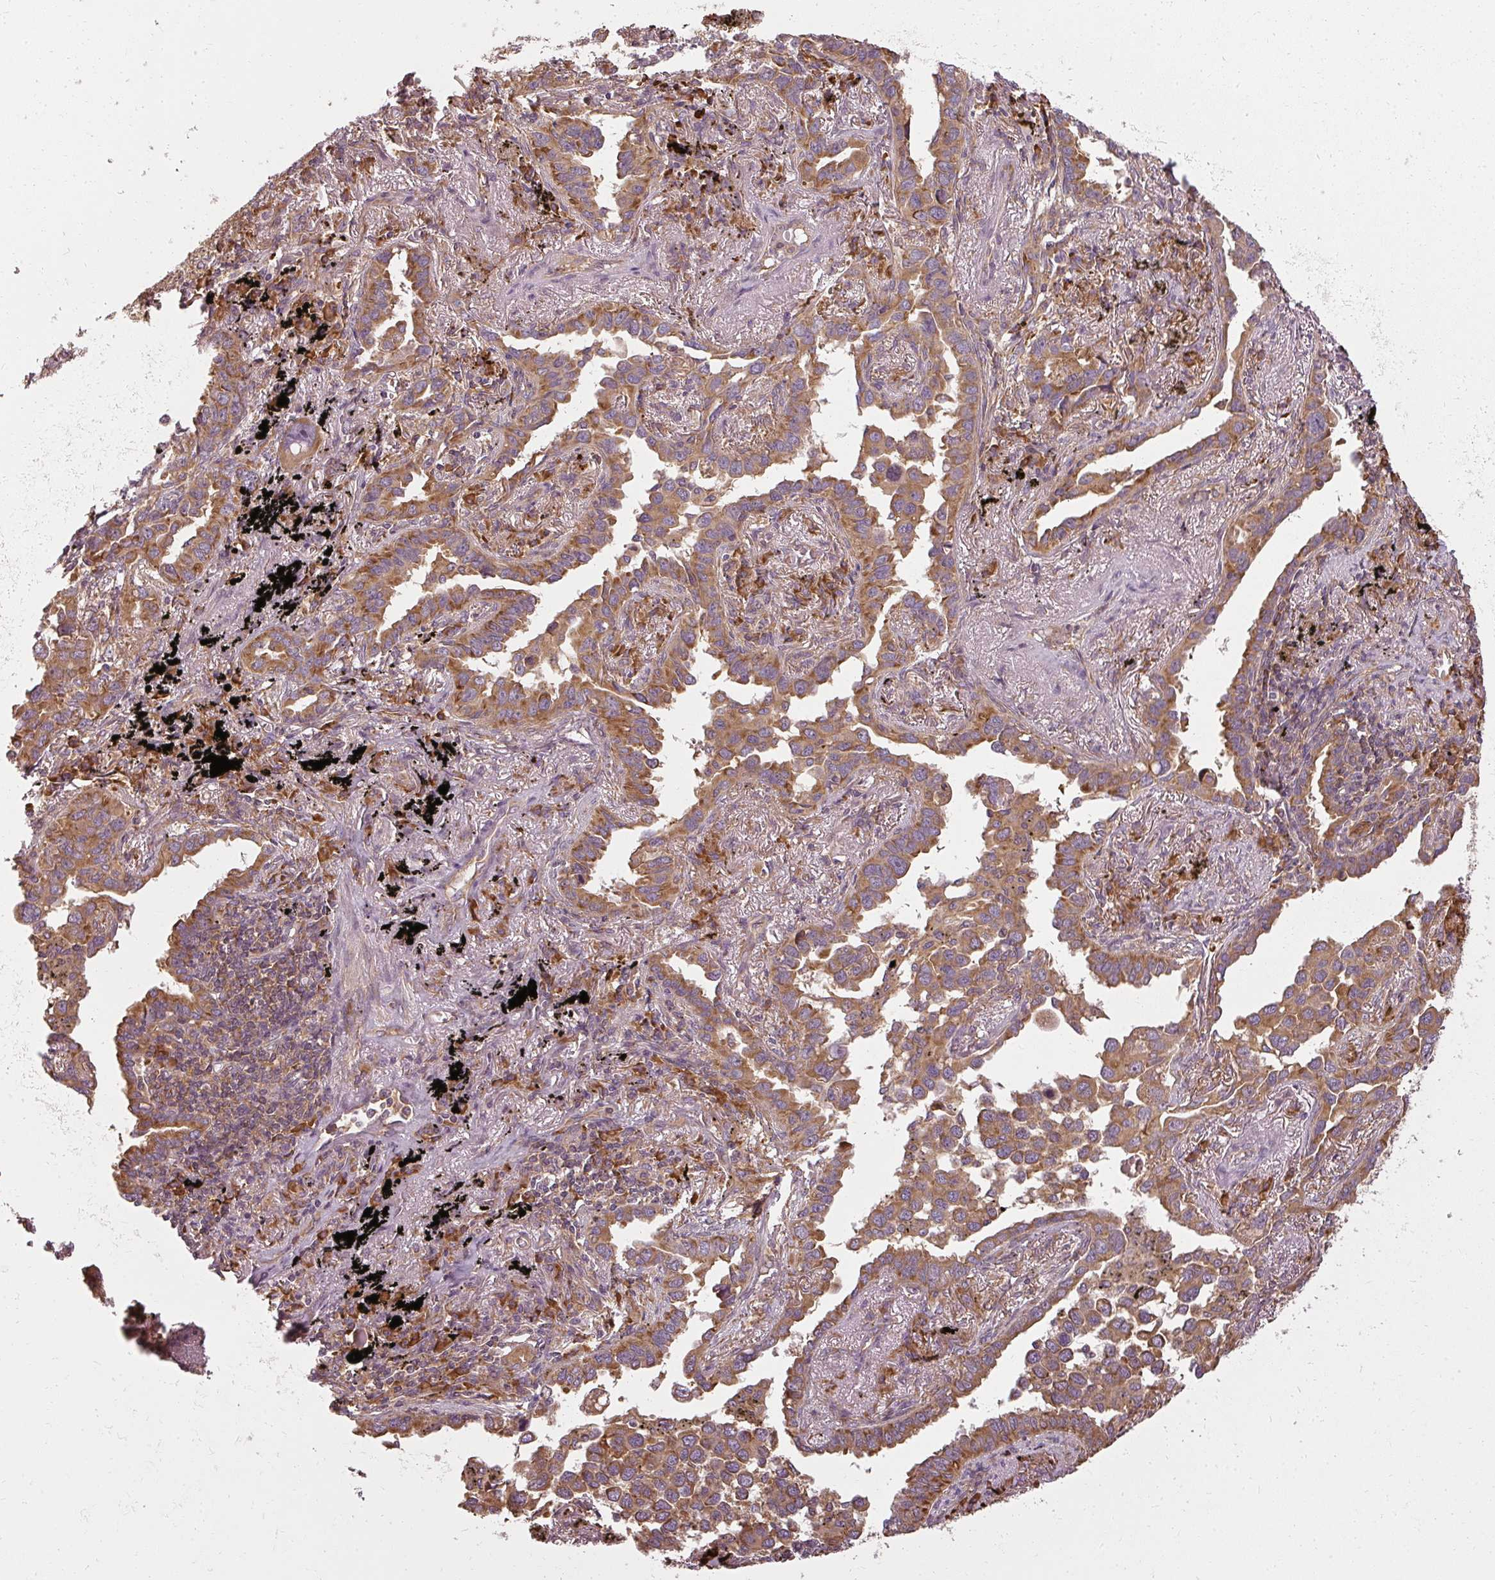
{"staining": {"intensity": "moderate", "quantity": ">75%", "location": "cytoplasmic/membranous"}, "tissue": "lung cancer", "cell_type": "Tumor cells", "image_type": "cancer", "snomed": [{"axis": "morphology", "description": "Adenocarcinoma, NOS"}, {"axis": "topography", "description": "Lung"}], "caption": "Human lung cancer (adenocarcinoma) stained for a protein (brown) reveals moderate cytoplasmic/membranous positive staining in about >75% of tumor cells.", "gene": "RPL24", "patient": {"sex": "male", "age": 67}}